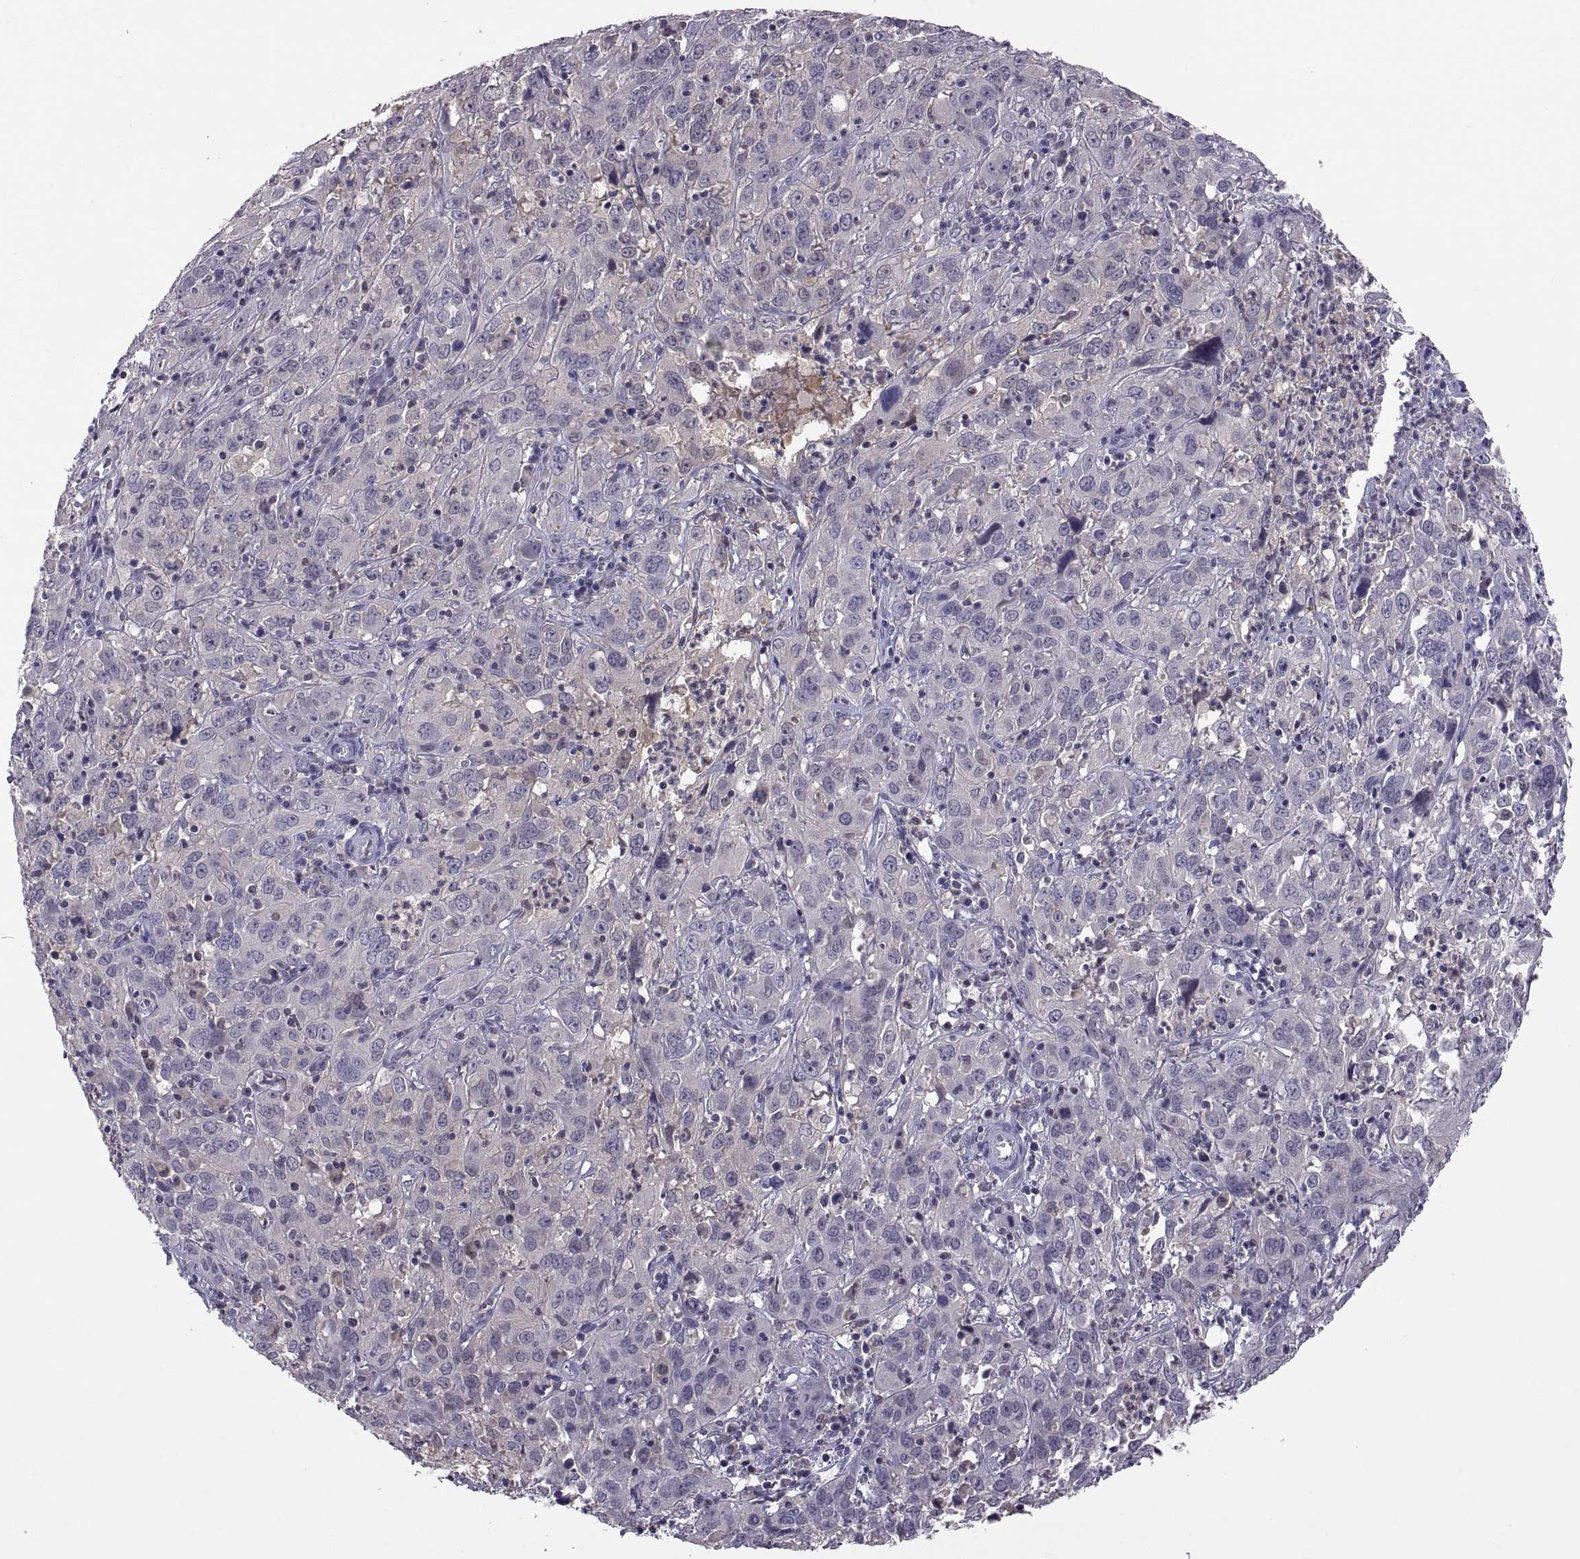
{"staining": {"intensity": "negative", "quantity": "none", "location": "none"}, "tissue": "cervical cancer", "cell_type": "Tumor cells", "image_type": "cancer", "snomed": [{"axis": "morphology", "description": "Squamous cell carcinoma, NOS"}, {"axis": "topography", "description": "Cervix"}], "caption": "High power microscopy histopathology image of an immunohistochemistry (IHC) histopathology image of squamous cell carcinoma (cervical), revealing no significant positivity in tumor cells. Nuclei are stained in blue.", "gene": "FGF9", "patient": {"sex": "female", "age": 32}}